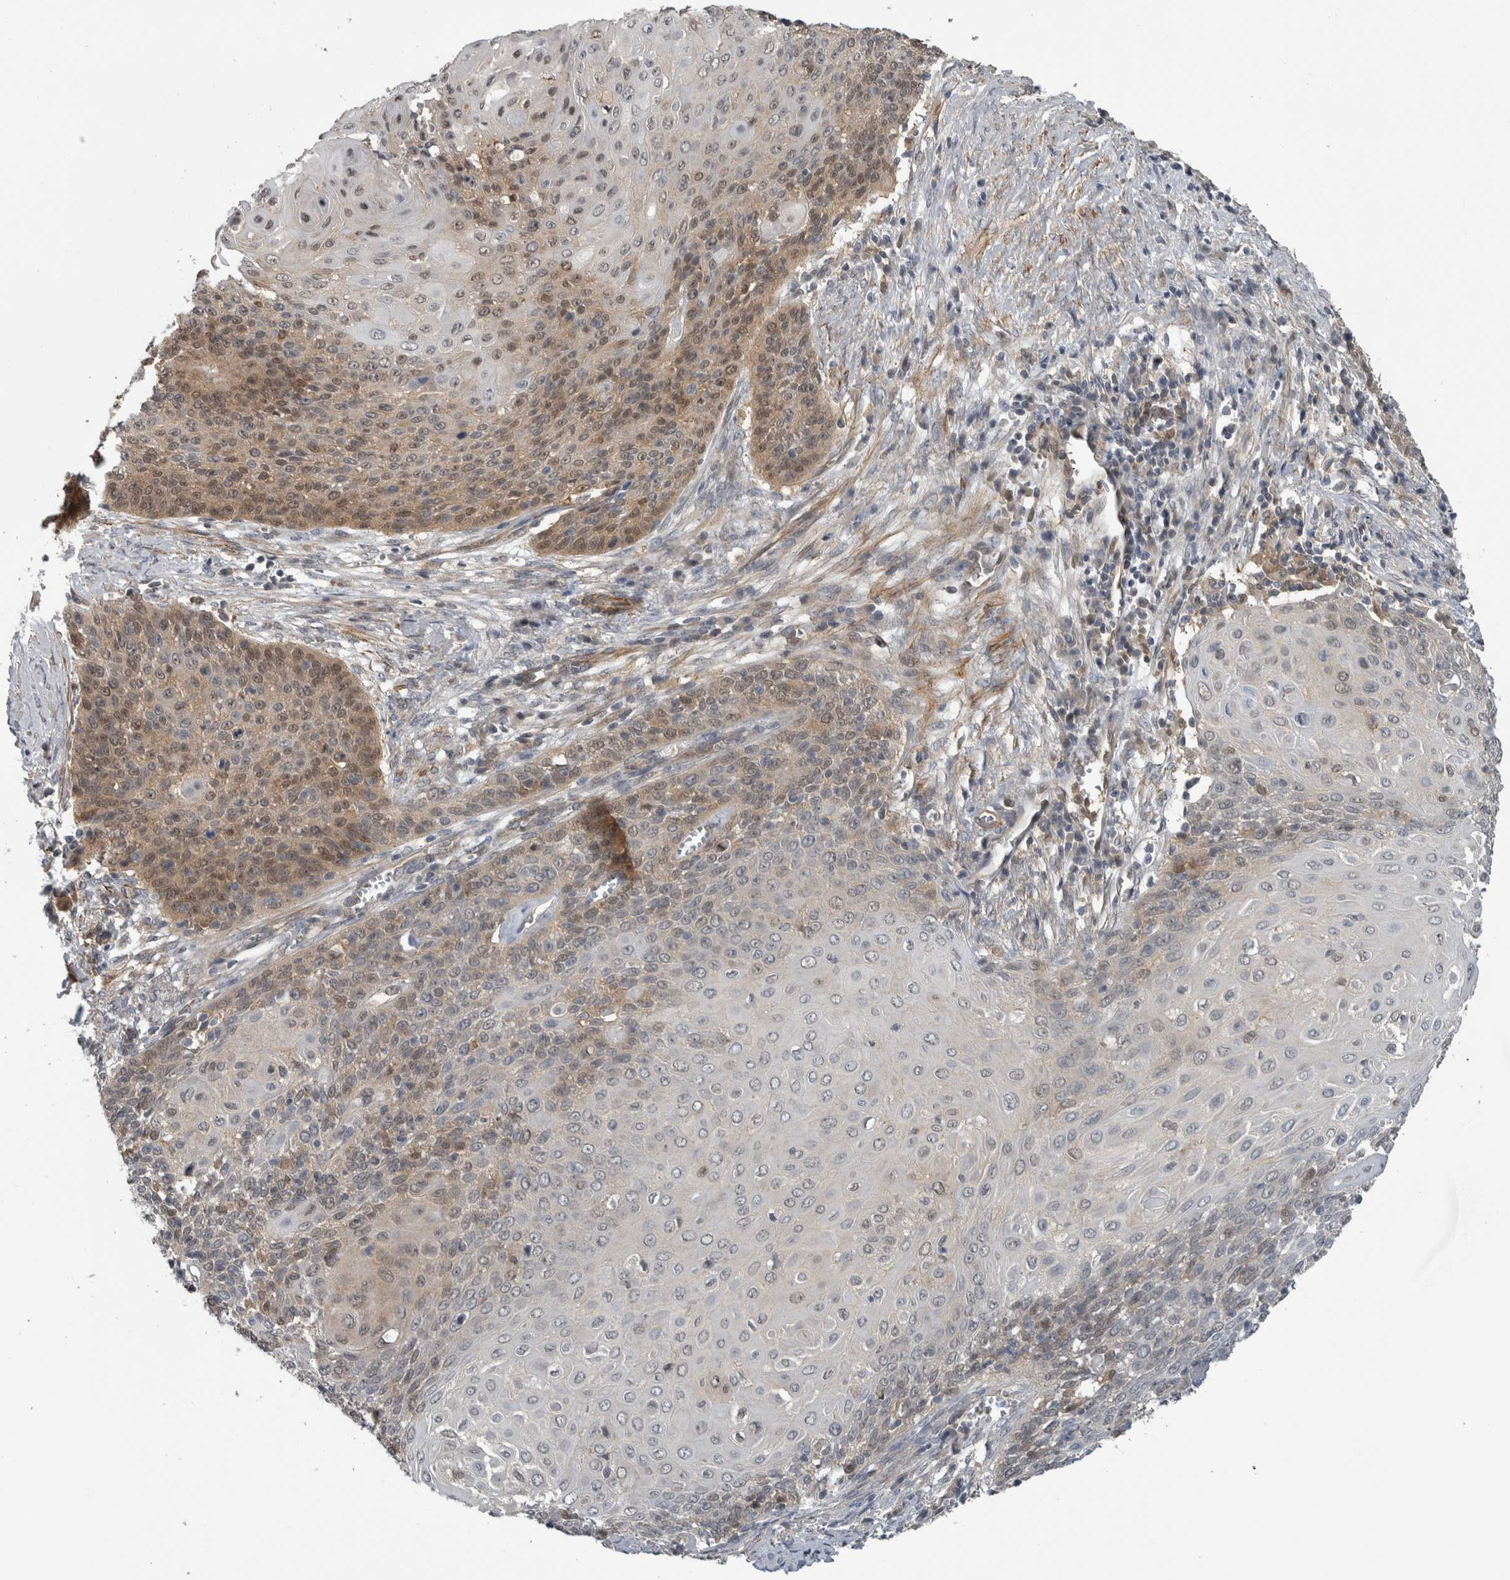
{"staining": {"intensity": "moderate", "quantity": "<25%", "location": "nuclear"}, "tissue": "cervical cancer", "cell_type": "Tumor cells", "image_type": "cancer", "snomed": [{"axis": "morphology", "description": "Squamous cell carcinoma, NOS"}, {"axis": "topography", "description": "Cervix"}], "caption": "Cervical cancer (squamous cell carcinoma) stained with a protein marker shows moderate staining in tumor cells.", "gene": "NAPRT", "patient": {"sex": "female", "age": 39}}